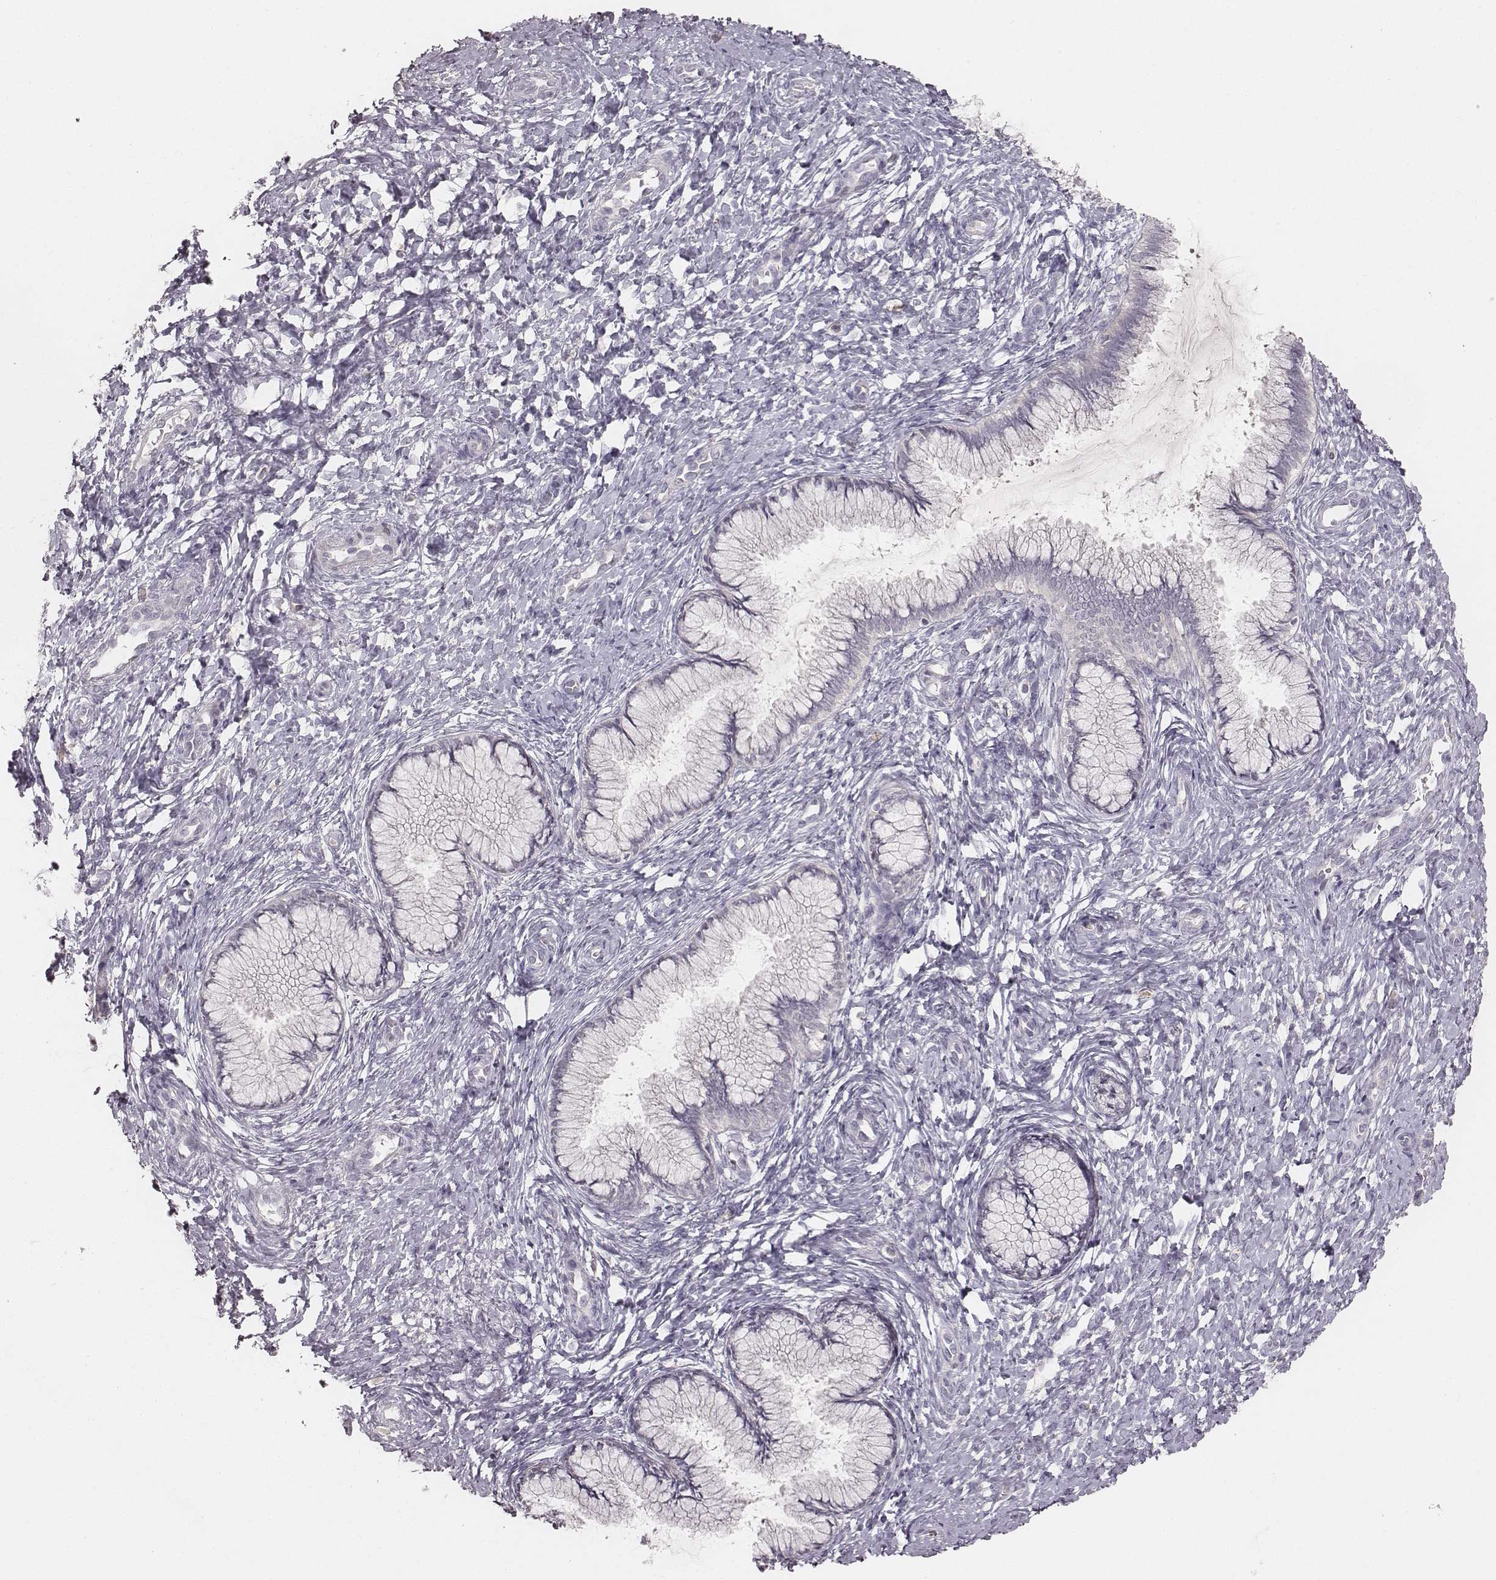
{"staining": {"intensity": "negative", "quantity": "none", "location": "none"}, "tissue": "cervix", "cell_type": "Glandular cells", "image_type": "normal", "snomed": [{"axis": "morphology", "description": "Normal tissue, NOS"}, {"axis": "topography", "description": "Cervix"}], "caption": "Immunohistochemistry (IHC) of normal cervix demonstrates no positivity in glandular cells.", "gene": "LY6K", "patient": {"sex": "female", "age": 37}}